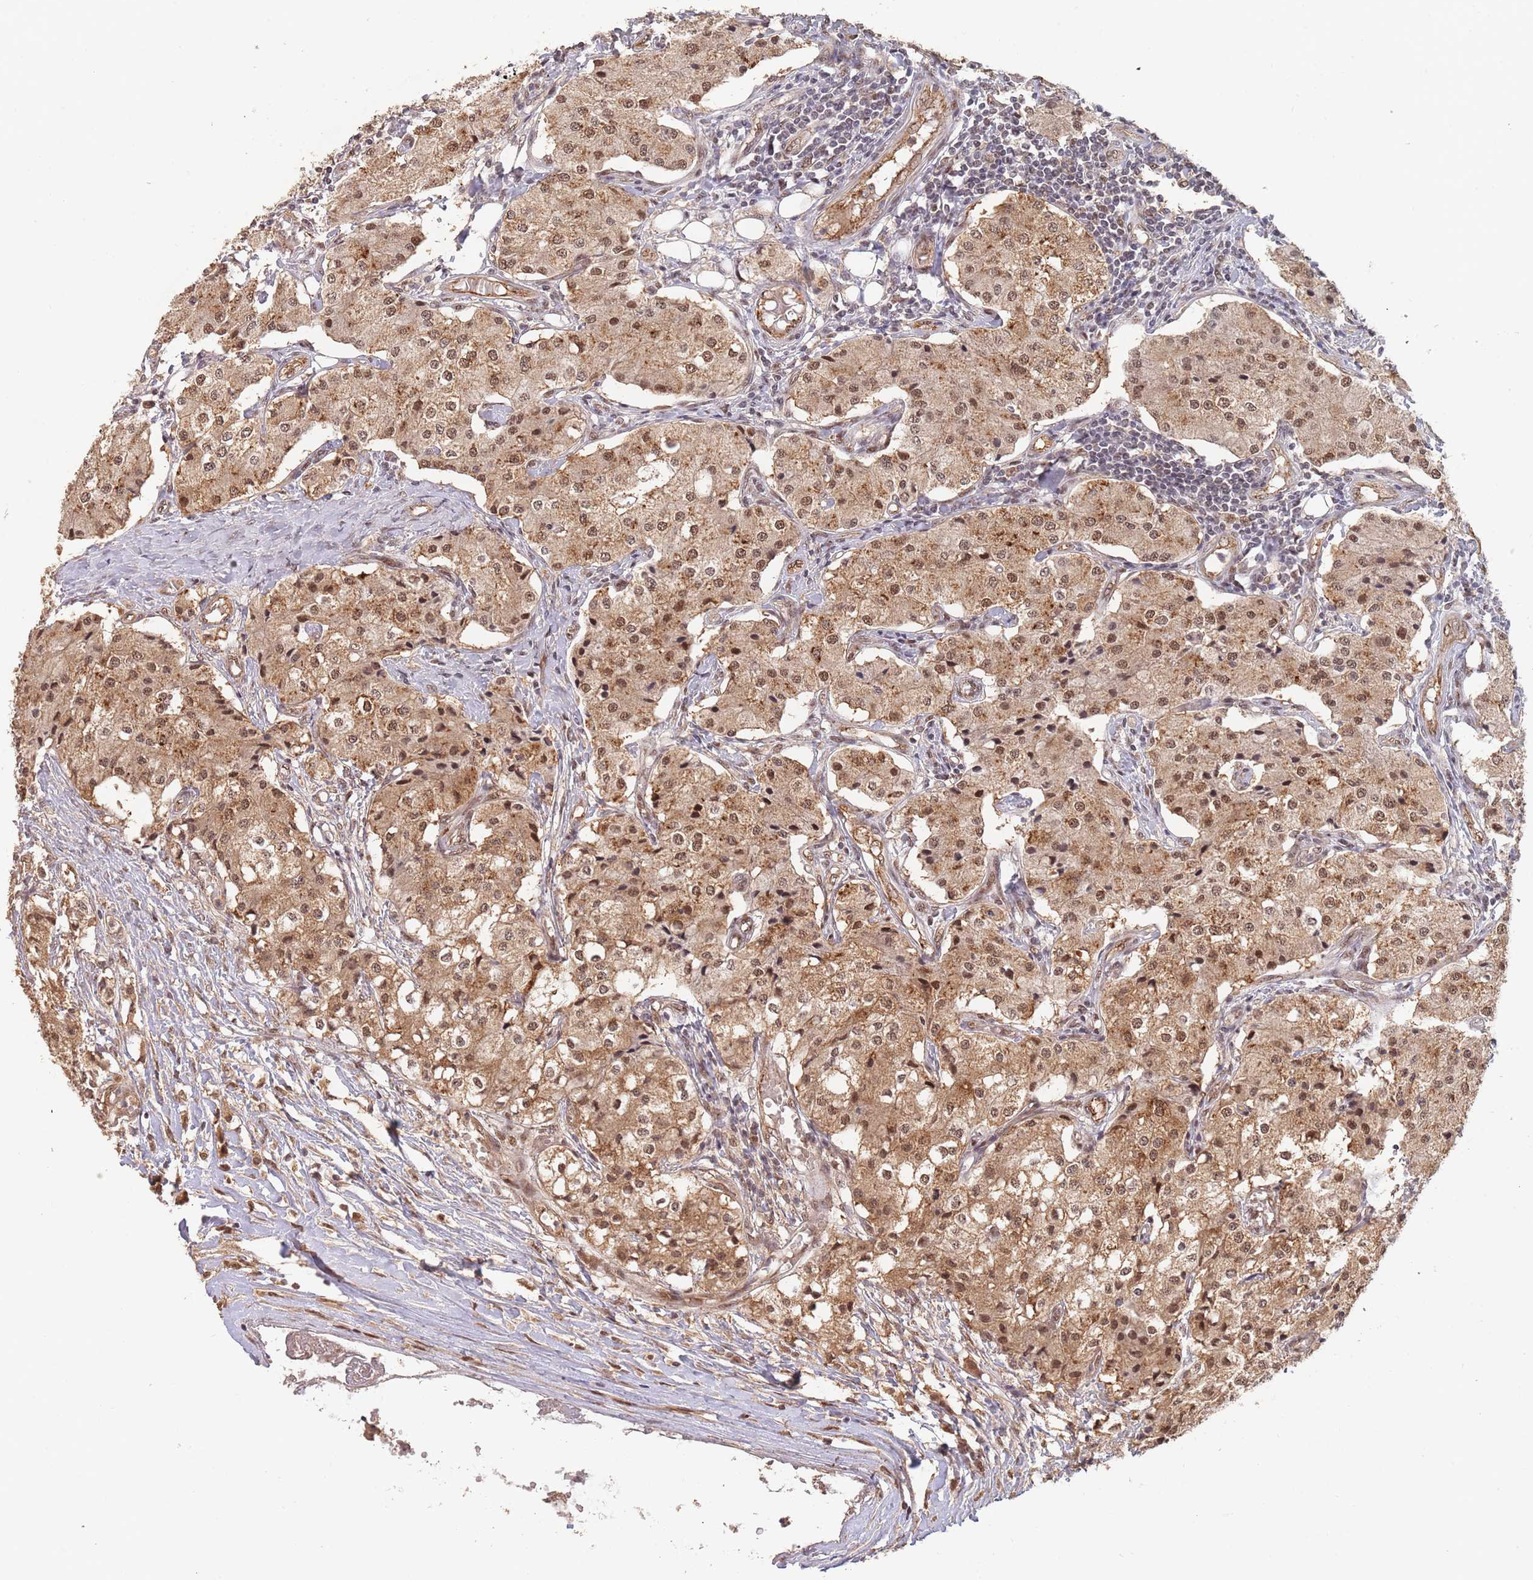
{"staining": {"intensity": "moderate", "quantity": ">75%", "location": "cytoplasmic/membranous,nuclear"}, "tissue": "carcinoid", "cell_type": "Tumor cells", "image_type": "cancer", "snomed": [{"axis": "morphology", "description": "Carcinoid, malignant, NOS"}, {"axis": "topography", "description": "Colon"}], "caption": "This is a micrograph of immunohistochemistry (IHC) staining of carcinoid, which shows moderate positivity in the cytoplasmic/membranous and nuclear of tumor cells.", "gene": "RFXANK", "patient": {"sex": "female", "age": 52}}